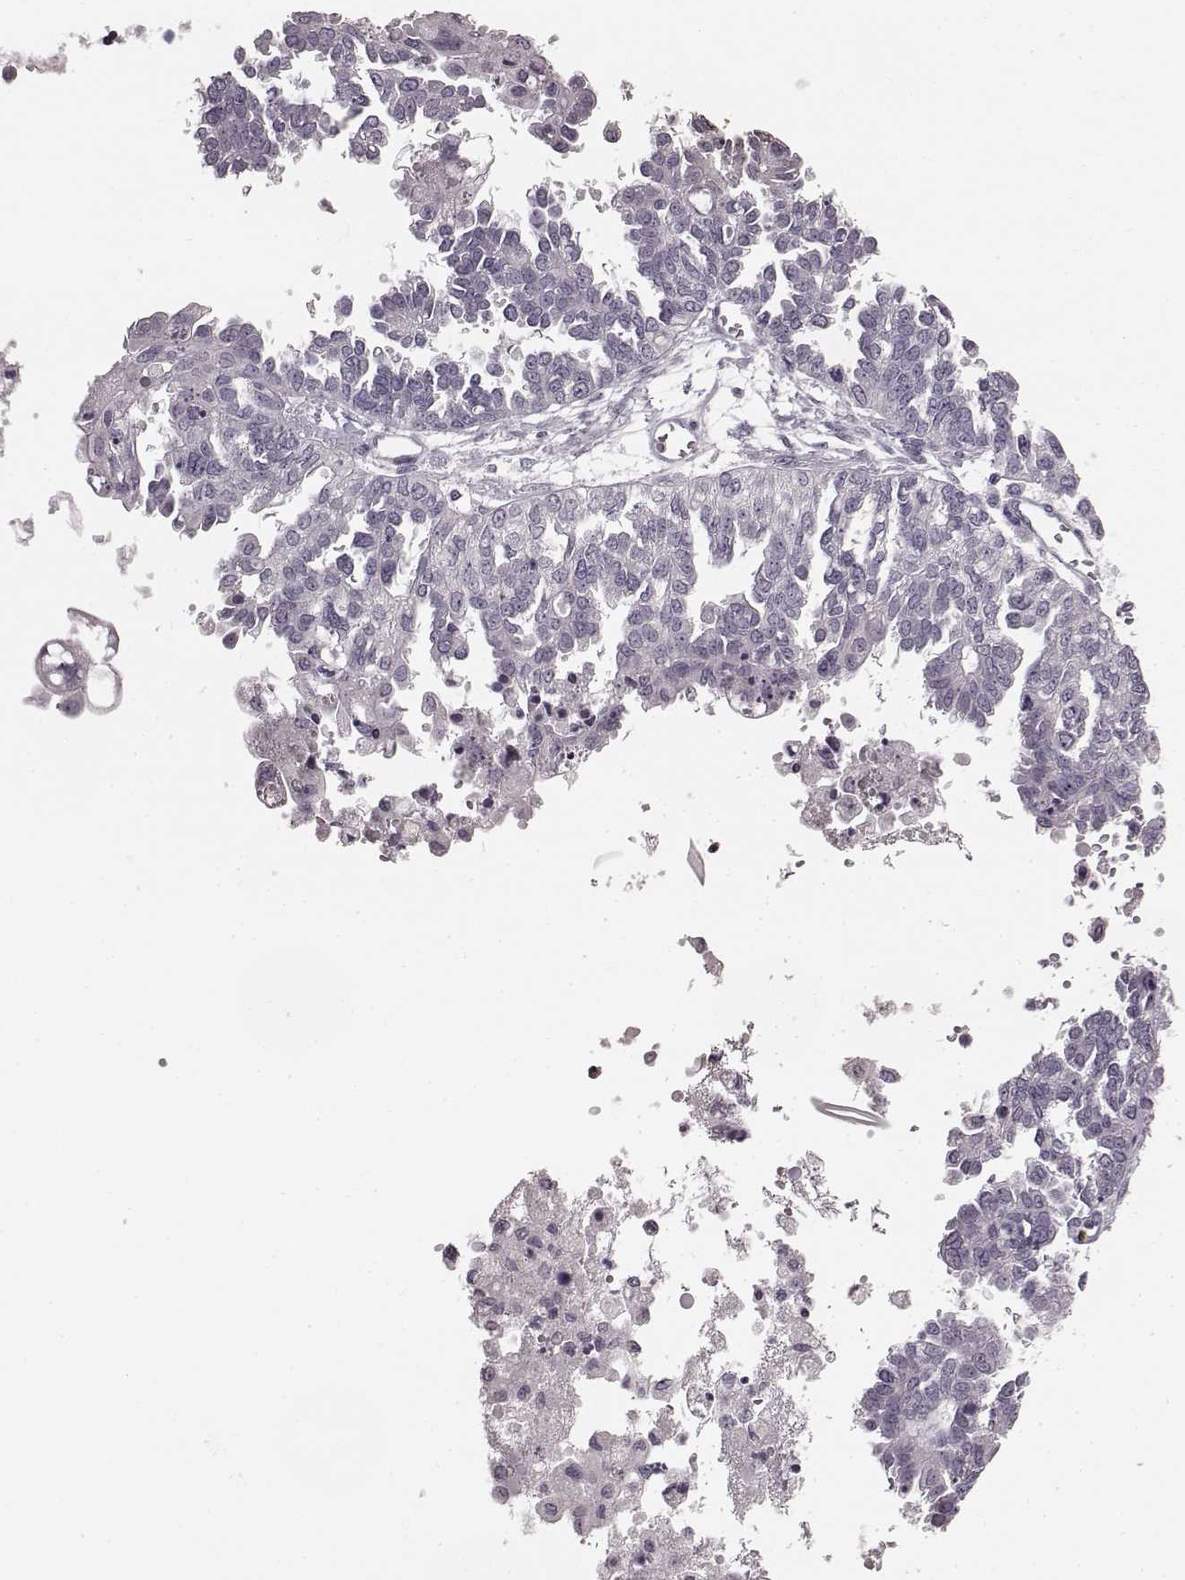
{"staining": {"intensity": "negative", "quantity": "none", "location": "none"}, "tissue": "ovarian cancer", "cell_type": "Tumor cells", "image_type": "cancer", "snomed": [{"axis": "morphology", "description": "Cystadenocarcinoma, serous, NOS"}, {"axis": "topography", "description": "Ovary"}], "caption": "Tumor cells show no significant positivity in ovarian cancer.", "gene": "RIT2", "patient": {"sex": "female", "age": 53}}